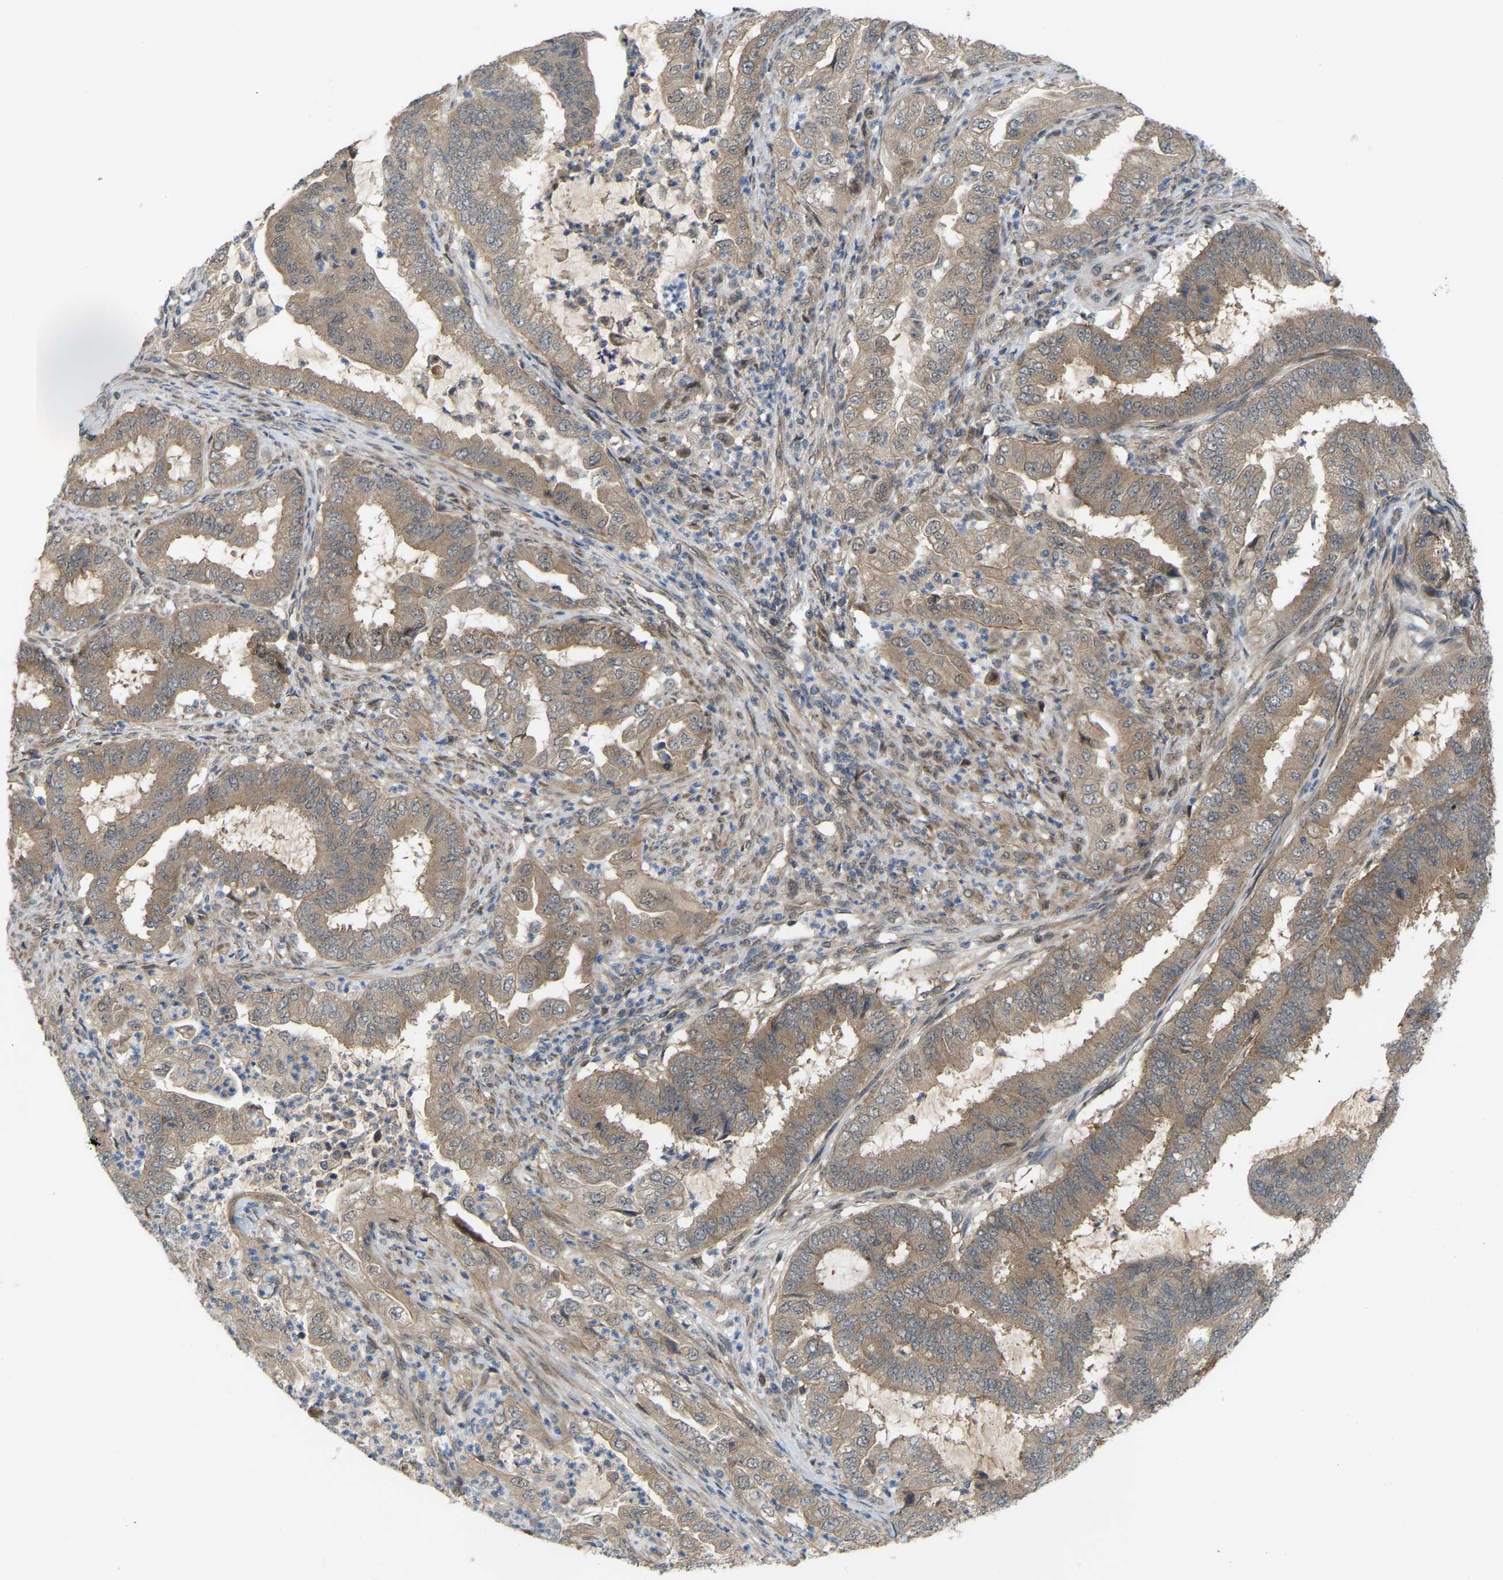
{"staining": {"intensity": "moderate", "quantity": ">75%", "location": "cytoplasmic/membranous"}, "tissue": "endometrial cancer", "cell_type": "Tumor cells", "image_type": "cancer", "snomed": [{"axis": "morphology", "description": "Adenocarcinoma, NOS"}, {"axis": "topography", "description": "Endometrium"}], "caption": "Protein staining of adenocarcinoma (endometrial) tissue displays moderate cytoplasmic/membranous expression in approximately >75% of tumor cells.", "gene": "CROT", "patient": {"sex": "female", "age": 51}}